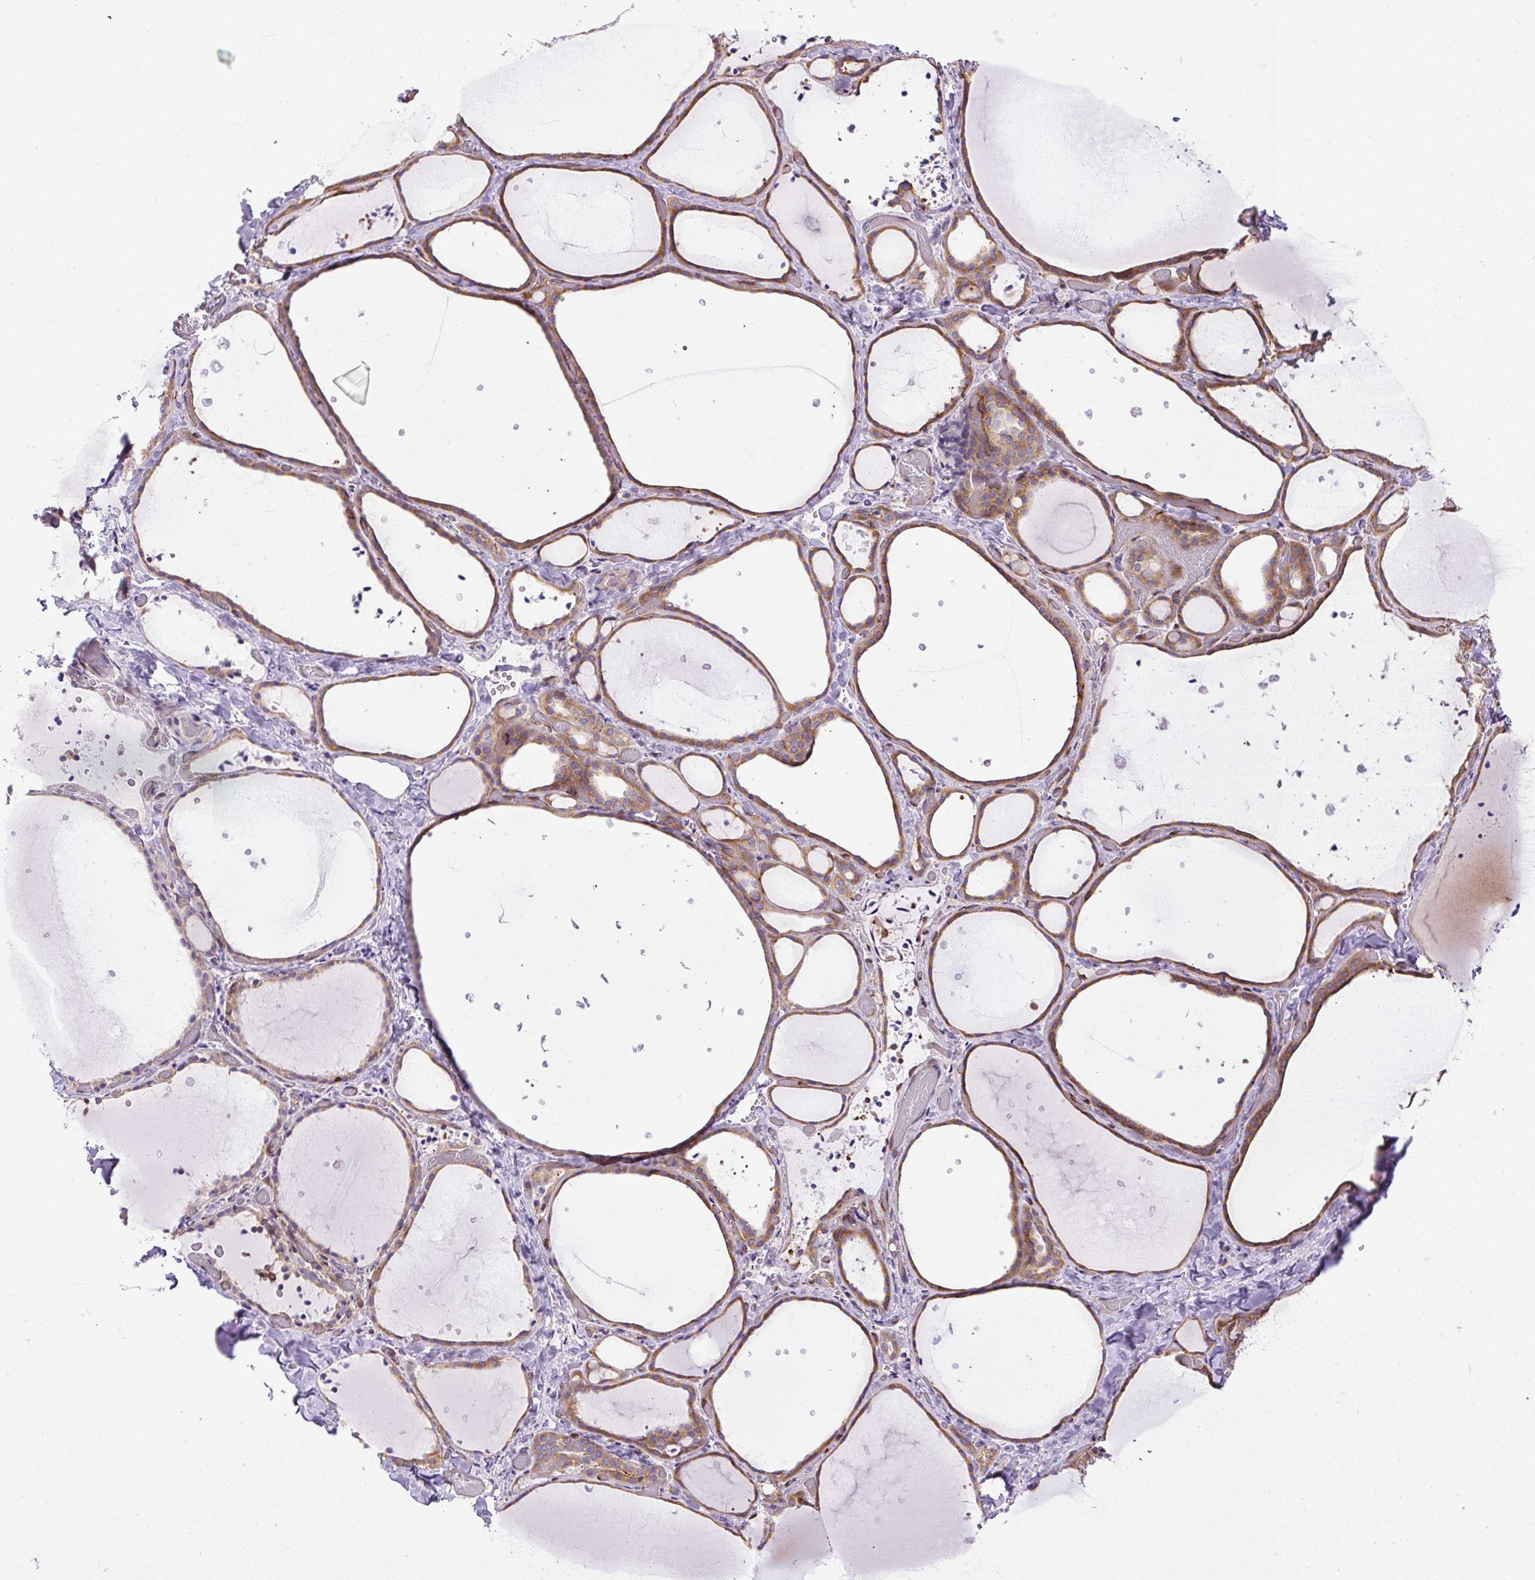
{"staining": {"intensity": "moderate", "quantity": ">75%", "location": "cytoplasmic/membranous"}, "tissue": "thyroid gland", "cell_type": "Glandular cells", "image_type": "normal", "snomed": [{"axis": "morphology", "description": "Normal tissue, NOS"}, {"axis": "topography", "description": "Thyroid gland"}], "caption": "IHC histopathology image of unremarkable thyroid gland: human thyroid gland stained using immunohistochemistry (IHC) reveals medium levels of moderate protein expression localized specifically in the cytoplasmic/membranous of glandular cells, appearing as a cytoplasmic/membranous brown color.", "gene": "MAP1S", "patient": {"sex": "female", "age": 36}}